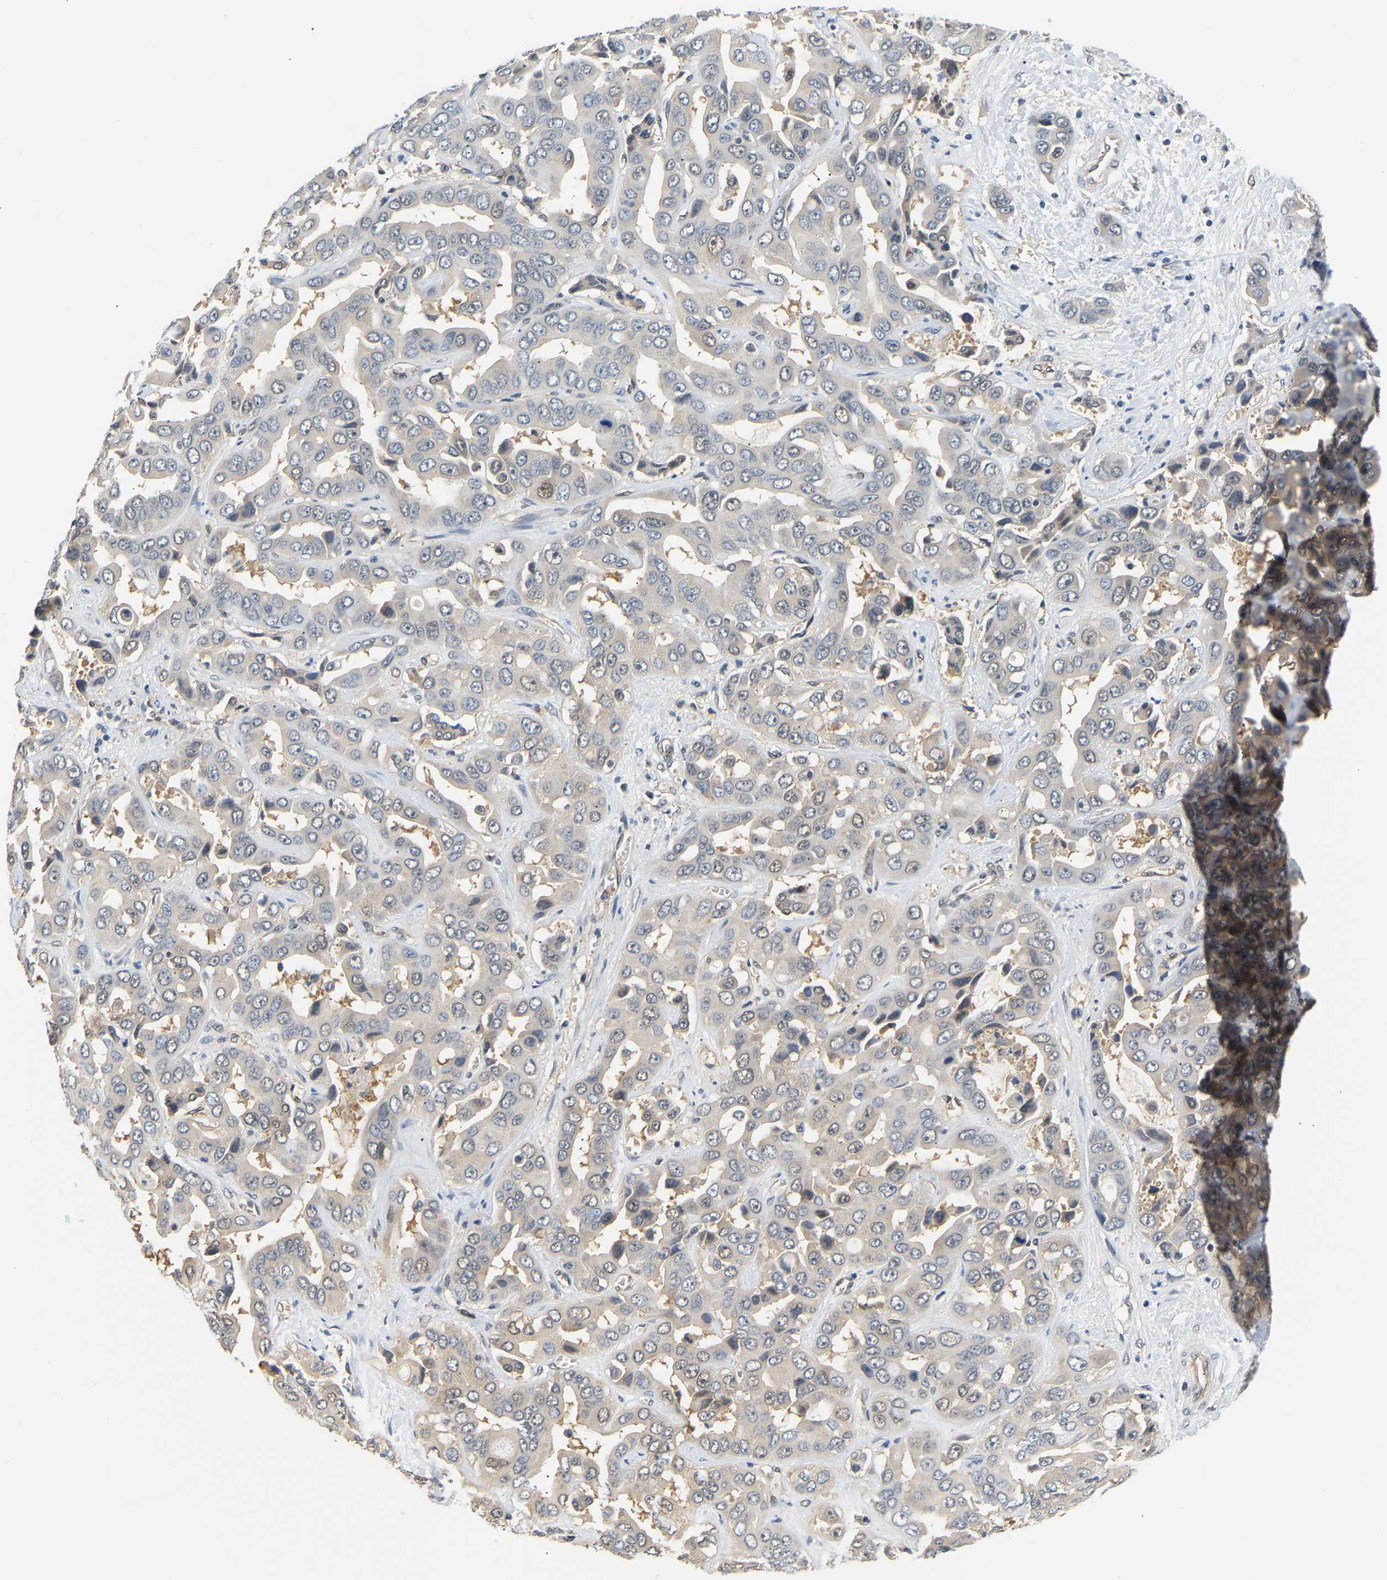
{"staining": {"intensity": "negative", "quantity": "none", "location": "none"}, "tissue": "liver cancer", "cell_type": "Tumor cells", "image_type": "cancer", "snomed": [{"axis": "morphology", "description": "Cholangiocarcinoma"}, {"axis": "topography", "description": "Liver"}], "caption": "High power microscopy photomicrograph of an immunohistochemistry (IHC) image of liver cancer (cholangiocarcinoma), revealing no significant staining in tumor cells.", "gene": "ARHGEF12", "patient": {"sex": "female", "age": 52}}